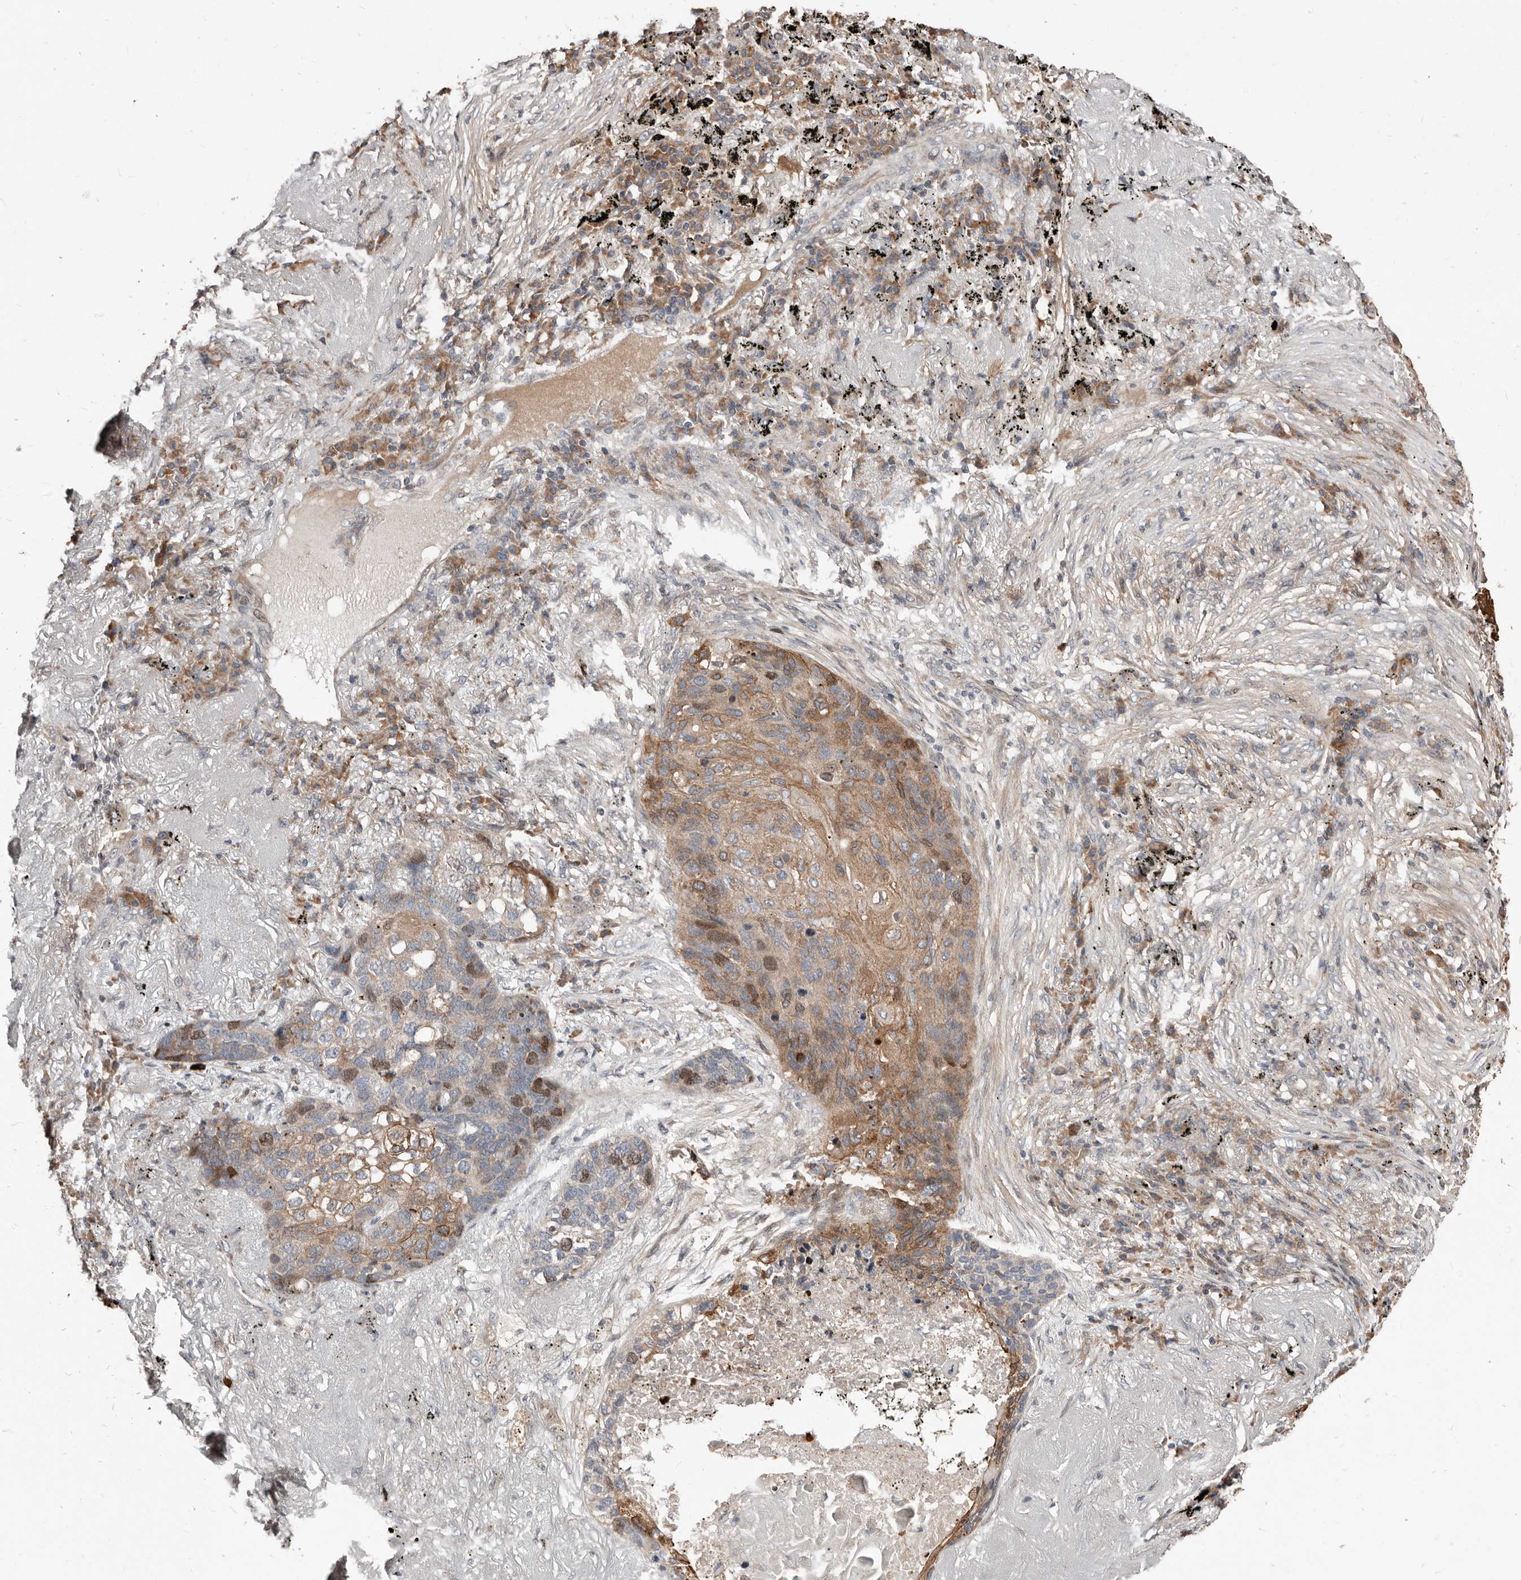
{"staining": {"intensity": "moderate", "quantity": ">75%", "location": "cytoplasmic/membranous,nuclear"}, "tissue": "lung cancer", "cell_type": "Tumor cells", "image_type": "cancer", "snomed": [{"axis": "morphology", "description": "Squamous cell carcinoma, NOS"}, {"axis": "topography", "description": "Lung"}], "caption": "Tumor cells exhibit medium levels of moderate cytoplasmic/membranous and nuclear expression in approximately >75% of cells in human squamous cell carcinoma (lung). (Brightfield microscopy of DAB IHC at high magnification).", "gene": "SMYD4", "patient": {"sex": "female", "age": 63}}